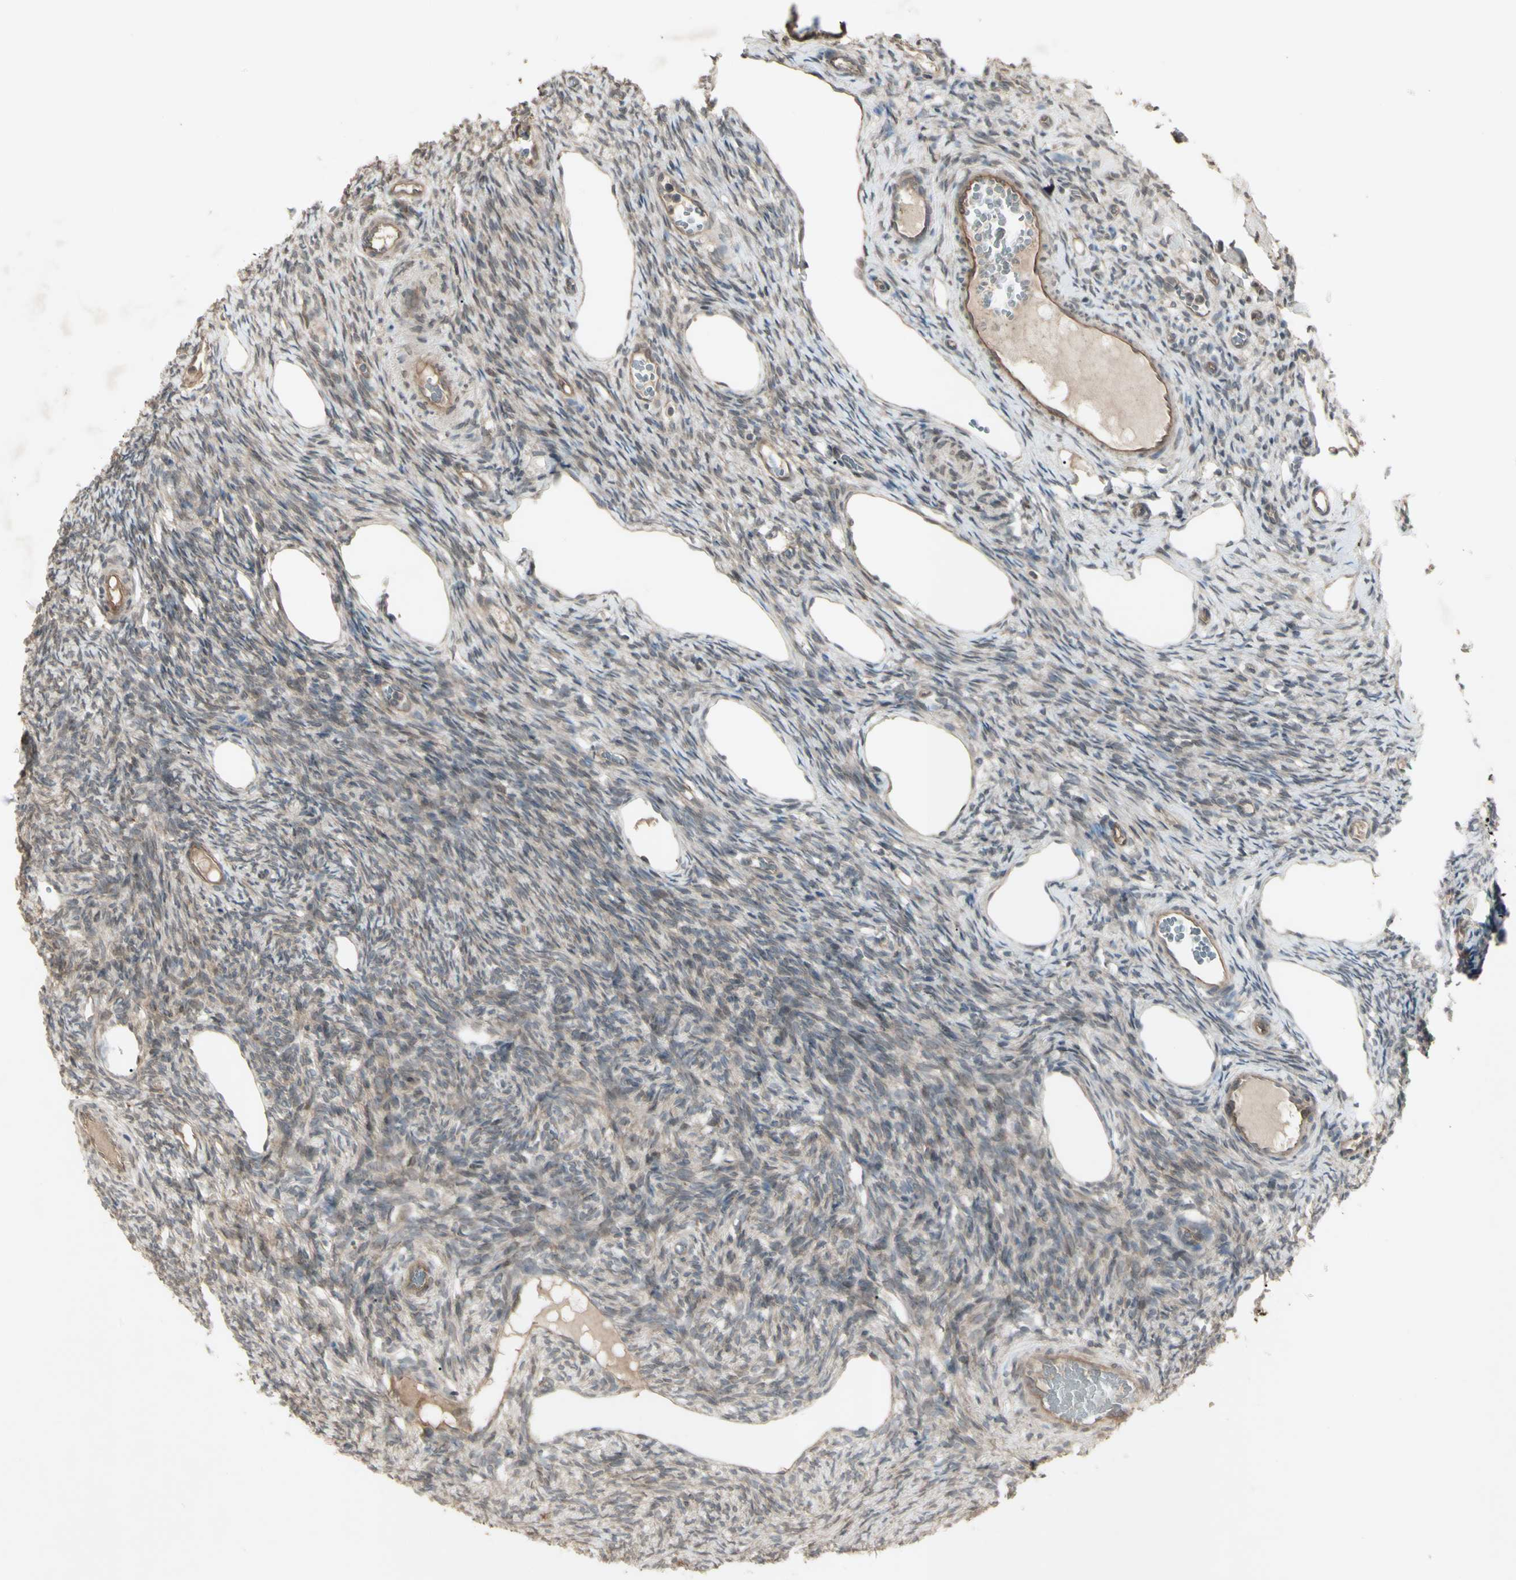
{"staining": {"intensity": "weak", "quantity": ">75%", "location": "cytoplasmic/membranous"}, "tissue": "ovary", "cell_type": "Ovarian stroma cells", "image_type": "normal", "snomed": [{"axis": "morphology", "description": "Normal tissue, NOS"}, {"axis": "topography", "description": "Ovary"}], "caption": "Protein expression analysis of unremarkable ovary shows weak cytoplasmic/membranous expression in approximately >75% of ovarian stroma cells.", "gene": "JAG1", "patient": {"sex": "female", "age": 33}}